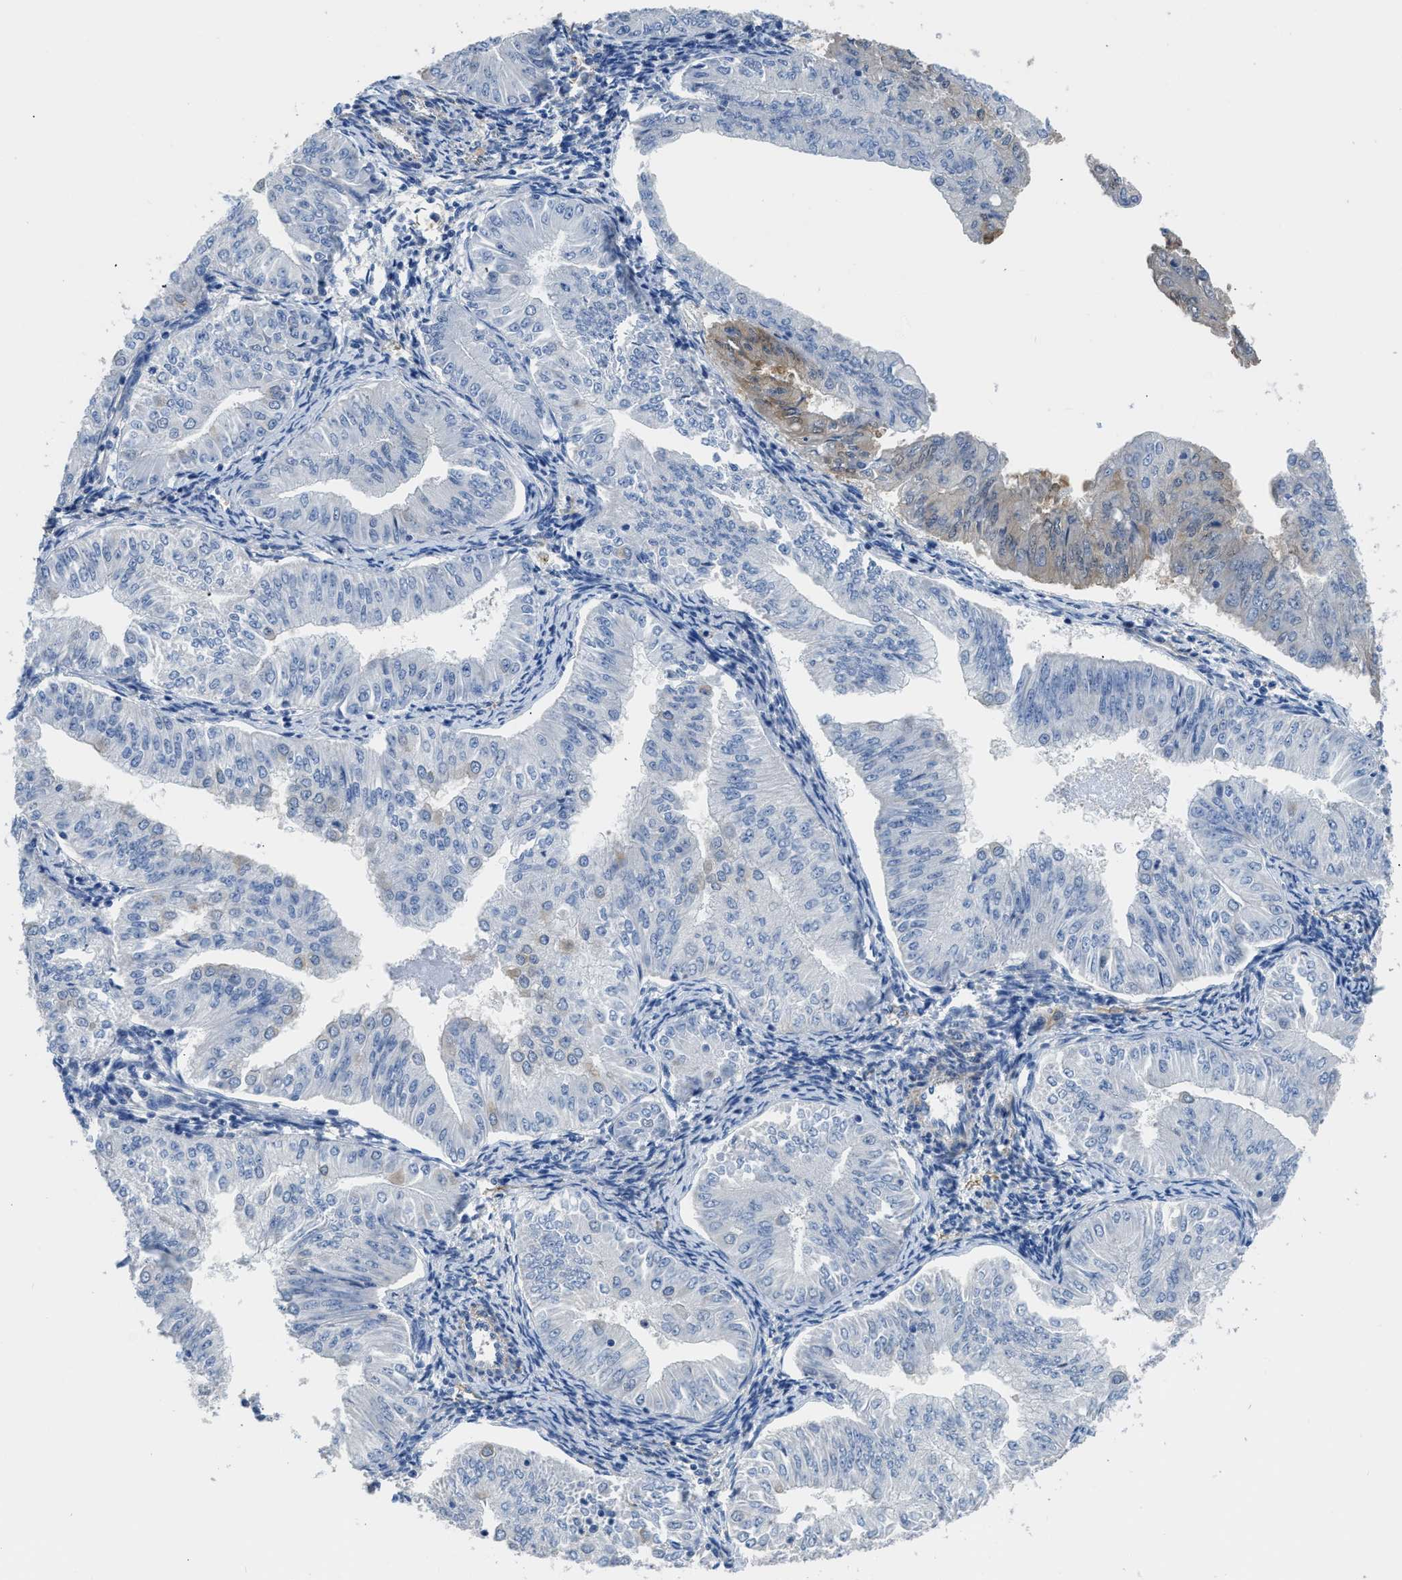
{"staining": {"intensity": "weak", "quantity": "<25%", "location": "cytoplasmic/membranous"}, "tissue": "endometrial cancer", "cell_type": "Tumor cells", "image_type": "cancer", "snomed": [{"axis": "morphology", "description": "Normal tissue, NOS"}, {"axis": "morphology", "description": "Adenocarcinoma, NOS"}, {"axis": "topography", "description": "Endometrium"}], "caption": "The IHC image has no significant positivity in tumor cells of adenocarcinoma (endometrial) tissue.", "gene": "ZSWIM5", "patient": {"sex": "female", "age": 53}}